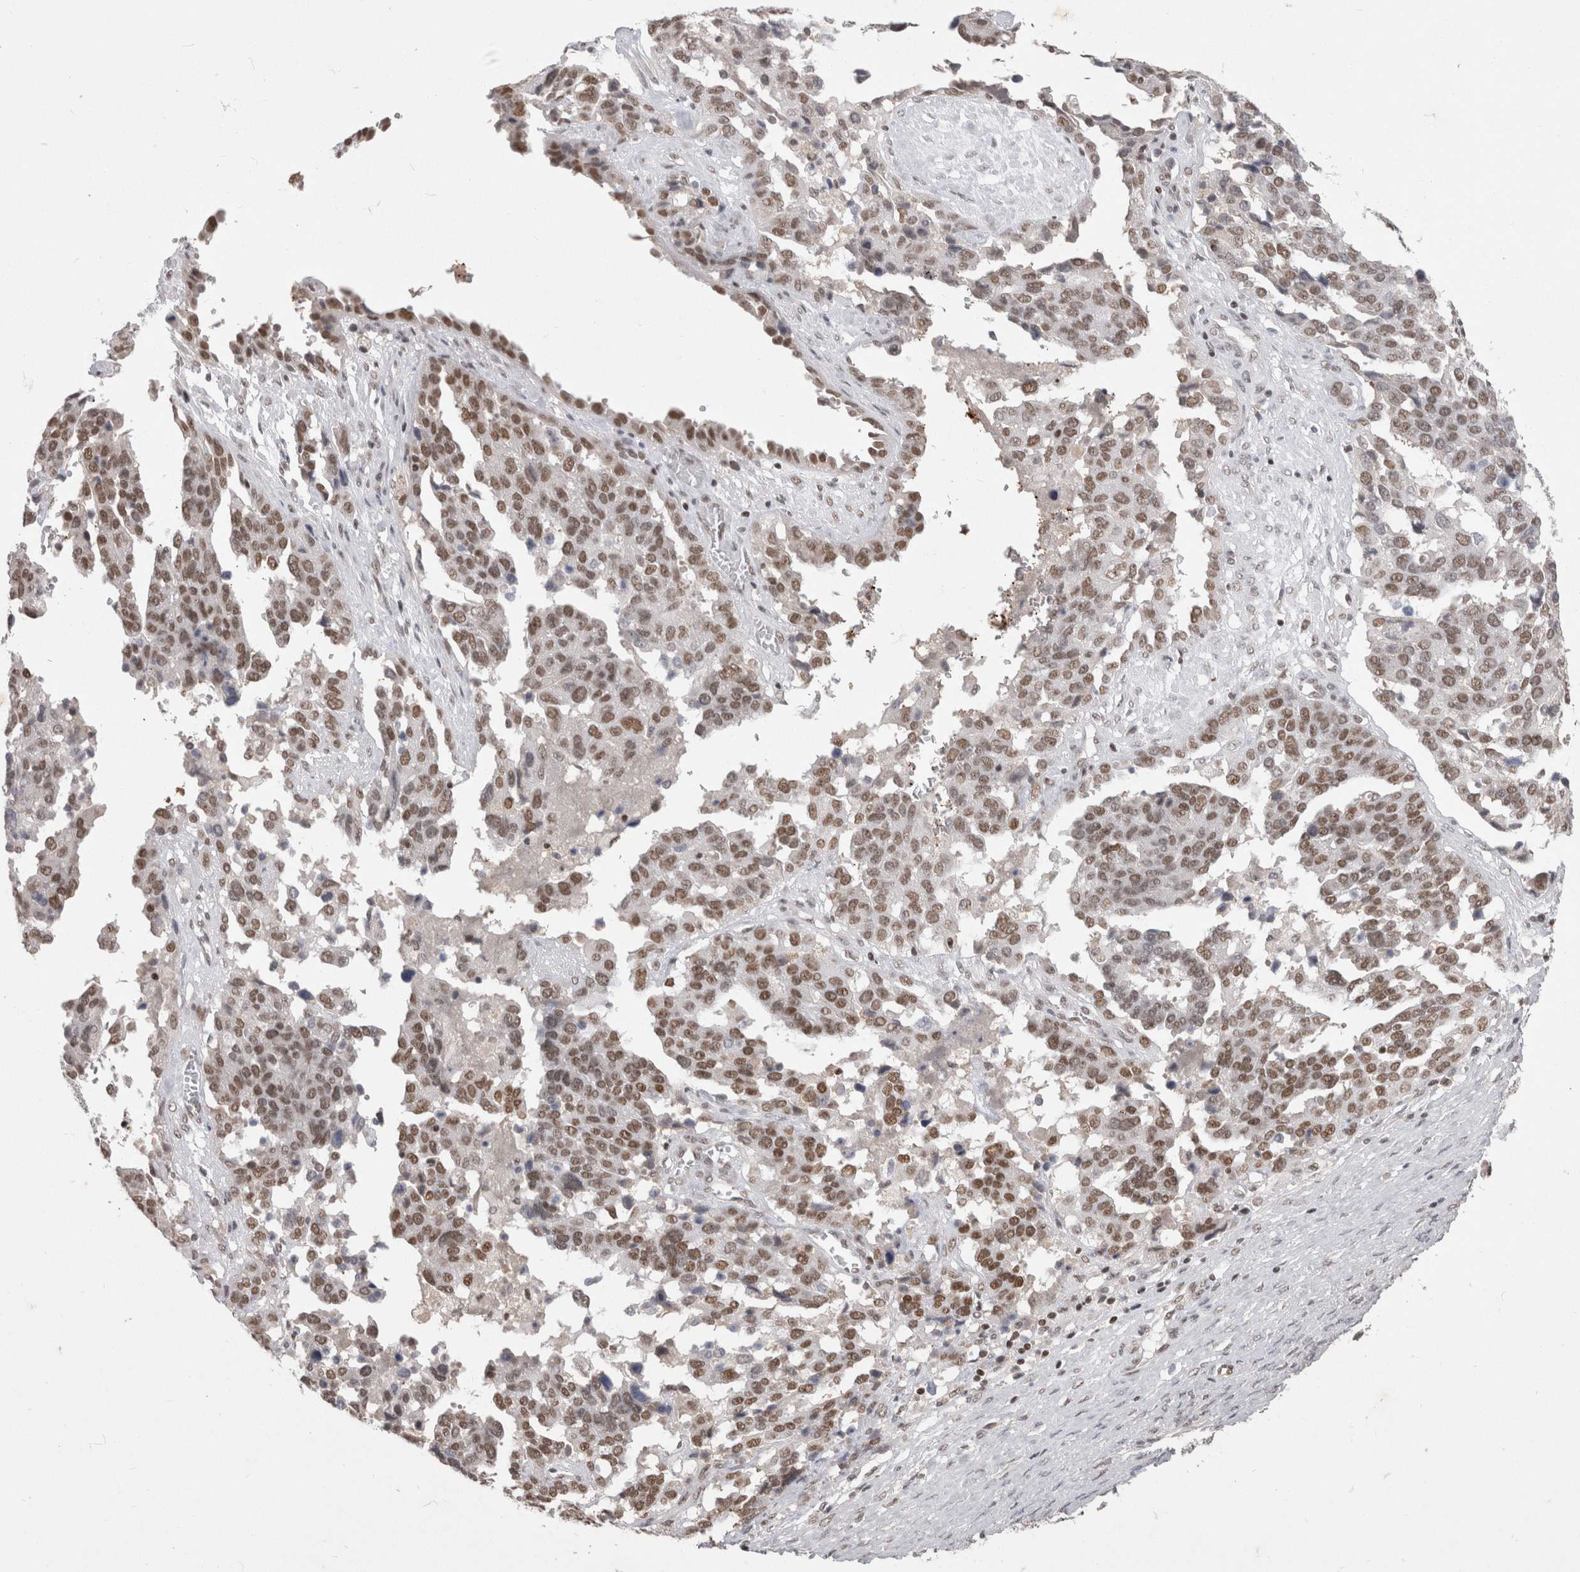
{"staining": {"intensity": "moderate", "quantity": ">75%", "location": "nuclear"}, "tissue": "ovarian cancer", "cell_type": "Tumor cells", "image_type": "cancer", "snomed": [{"axis": "morphology", "description": "Cystadenocarcinoma, serous, NOS"}, {"axis": "topography", "description": "Ovary"}], "caption": "This is a photomicrograph of IHC staining of ovarian cancer, which shows moderate expression in the nuclear of tumor cells.", "gene": "DAXX", "patient": {"sex": "female", "age": 44}}